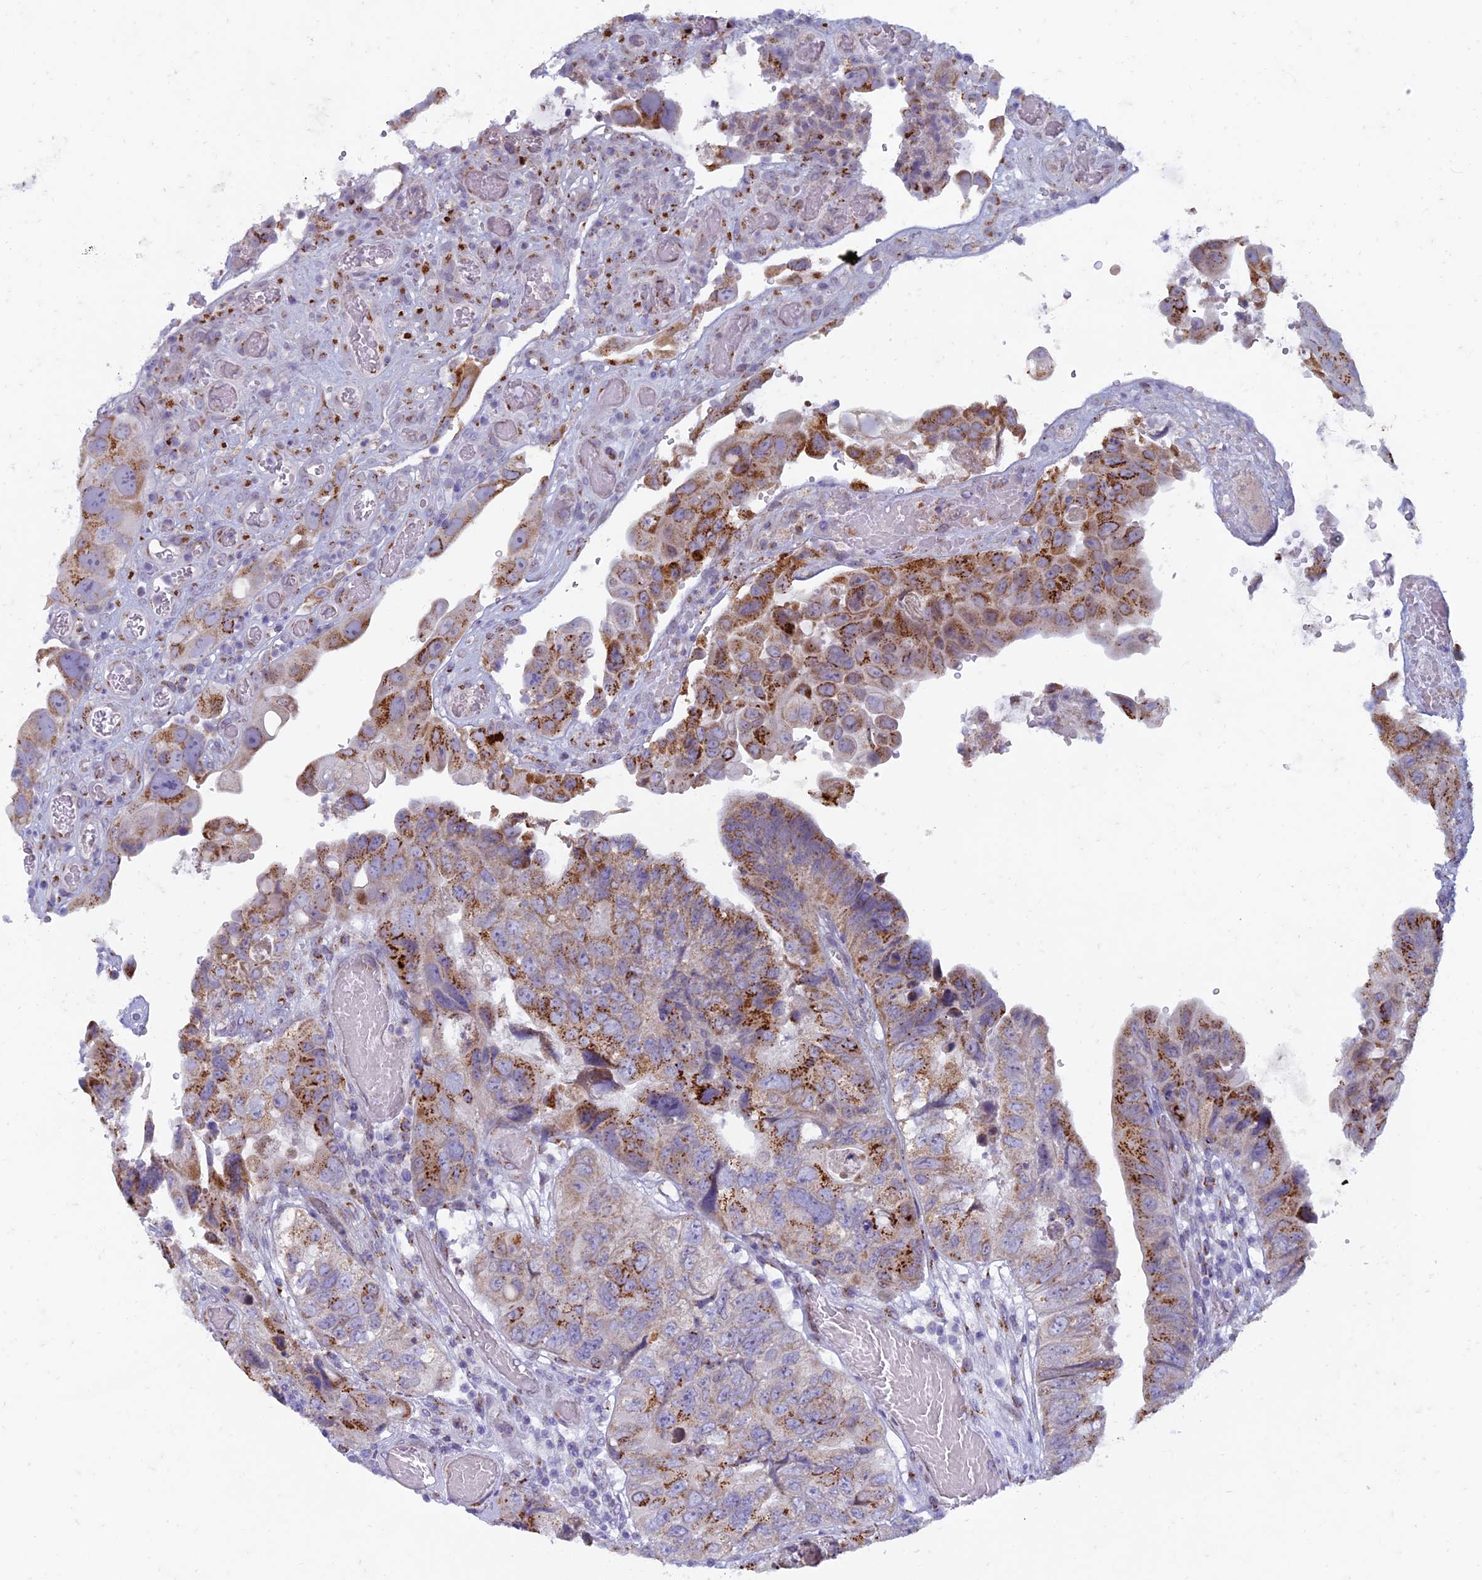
{"staining": {"intensity": "strong", "quantity": "<25%", "location": "cytoplasmic/membranous"}, "tissue": "colorectal cancer", "cell_type": "Tumor cells", "image_type": "cancer", "snomed": [{"axis": "morphology", "description": "Adenocarcinoma, NOS"}, {"axis": "topography", "description": "Rectum"}], "caption": "DAB immunohistochemical staining of colorectal cancer (adenocarcinoma) shows strong cytoplasmic/membranous protein staining in approximately <25% of tumor cells. The protein of interest is stained brown, and the nuclei are stained in blue (DAB IHC with brightfield microscopy, high magnification).", "gene": "FAM3C", "patient": {"sex": "male", "age": 63}}